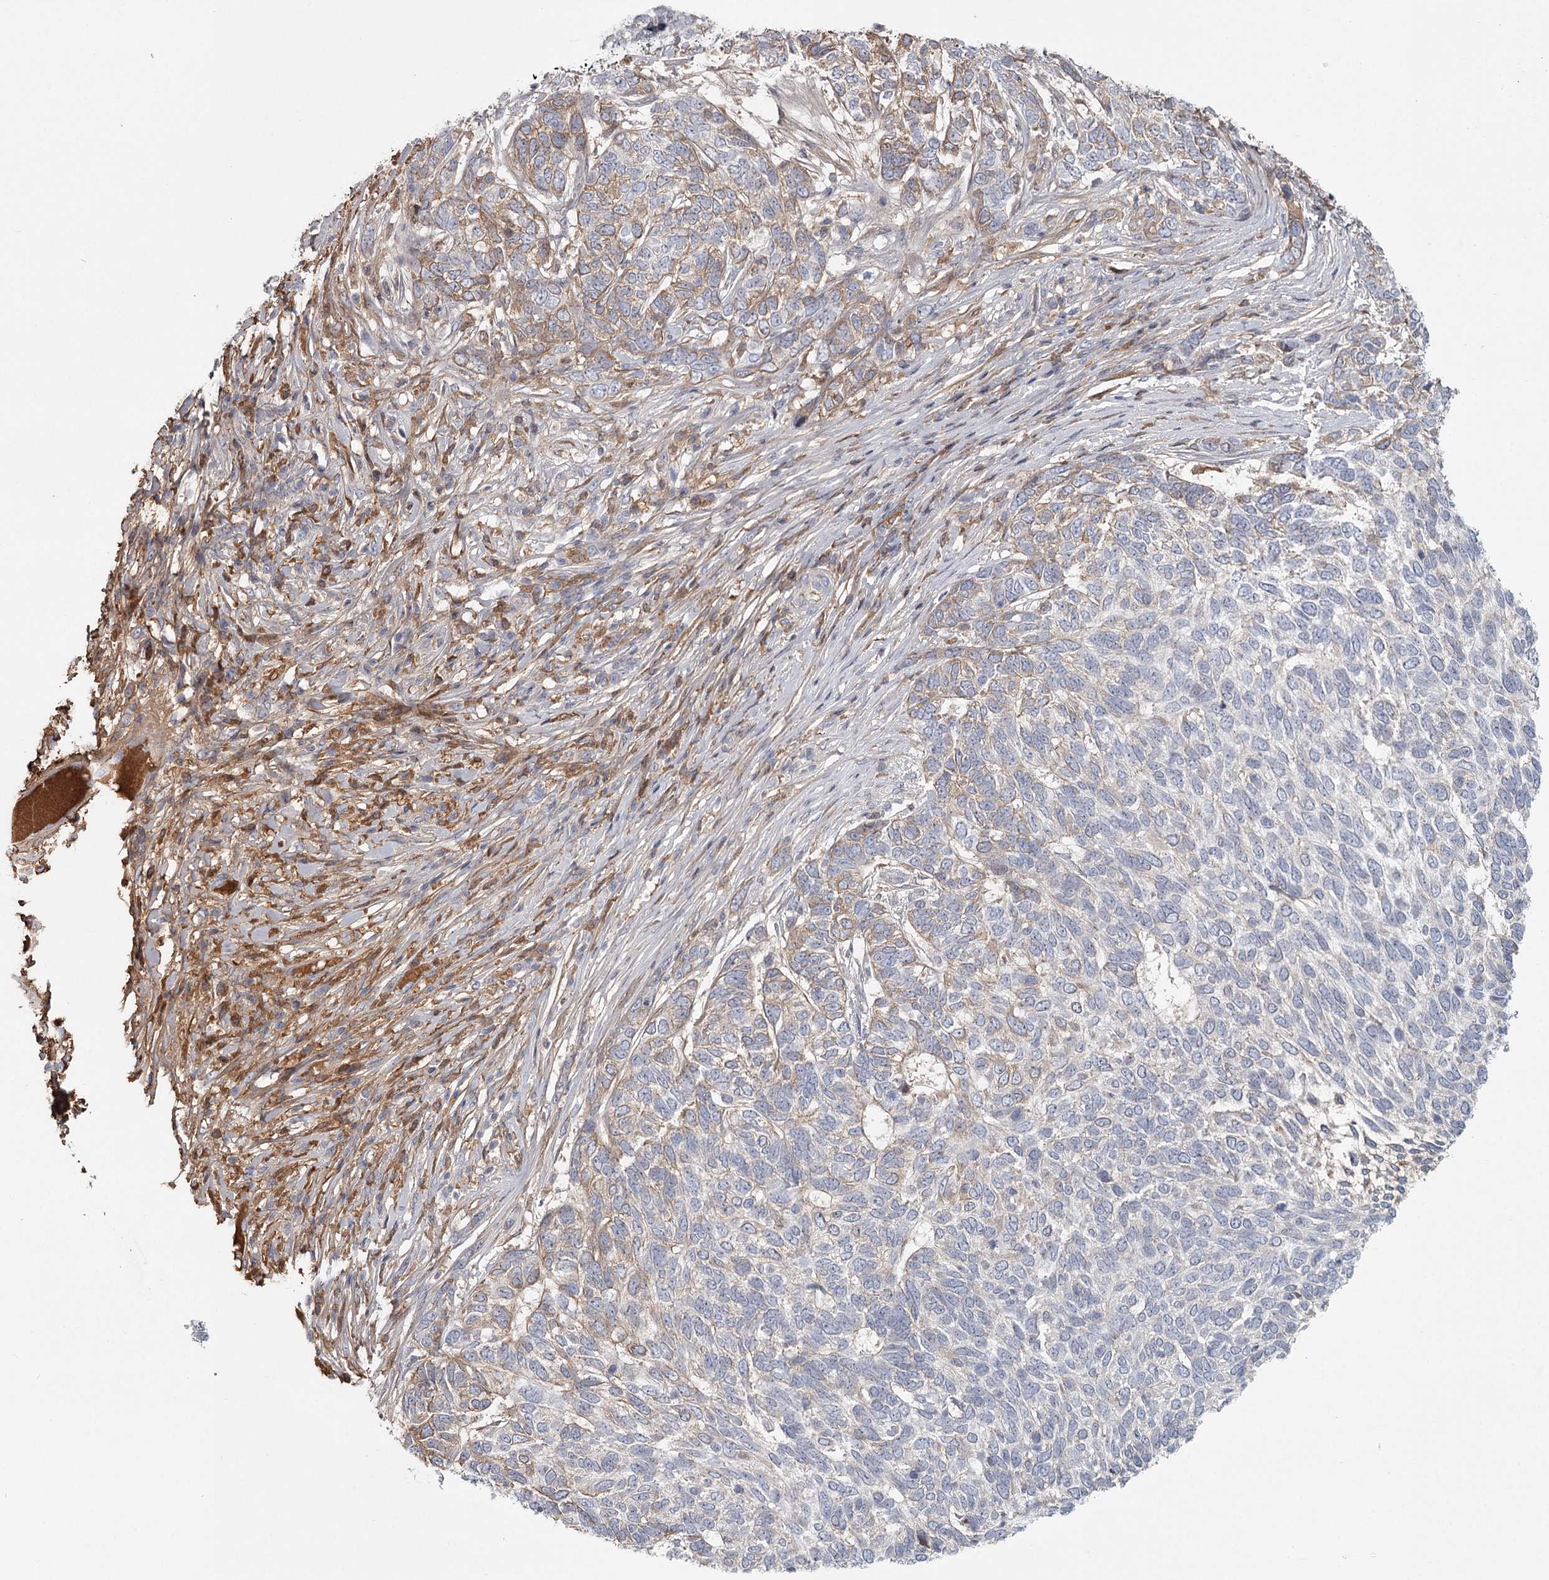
{"staining": {"intensity": "moderate", "quantity": "<25%", "location": "cytoplasmic/membranous"}, "tissue": "skin cancer", "cell_type": "Tumor cells", "image_type": "cancer", "snomed": [{"axis": "morphology", "description": "Basal cell carcinoma"}, {"axis": "topography", "description": "Skin"}], "caption": "IHC histopathology image of skin cancer stained for a protein (brown), which demonstrates low levels of moderate cytoplasmic/membranous expression in about <25% of tumor cells.", "gene": "DHRS9", "patient": {"sex": "female", "age": 65}}